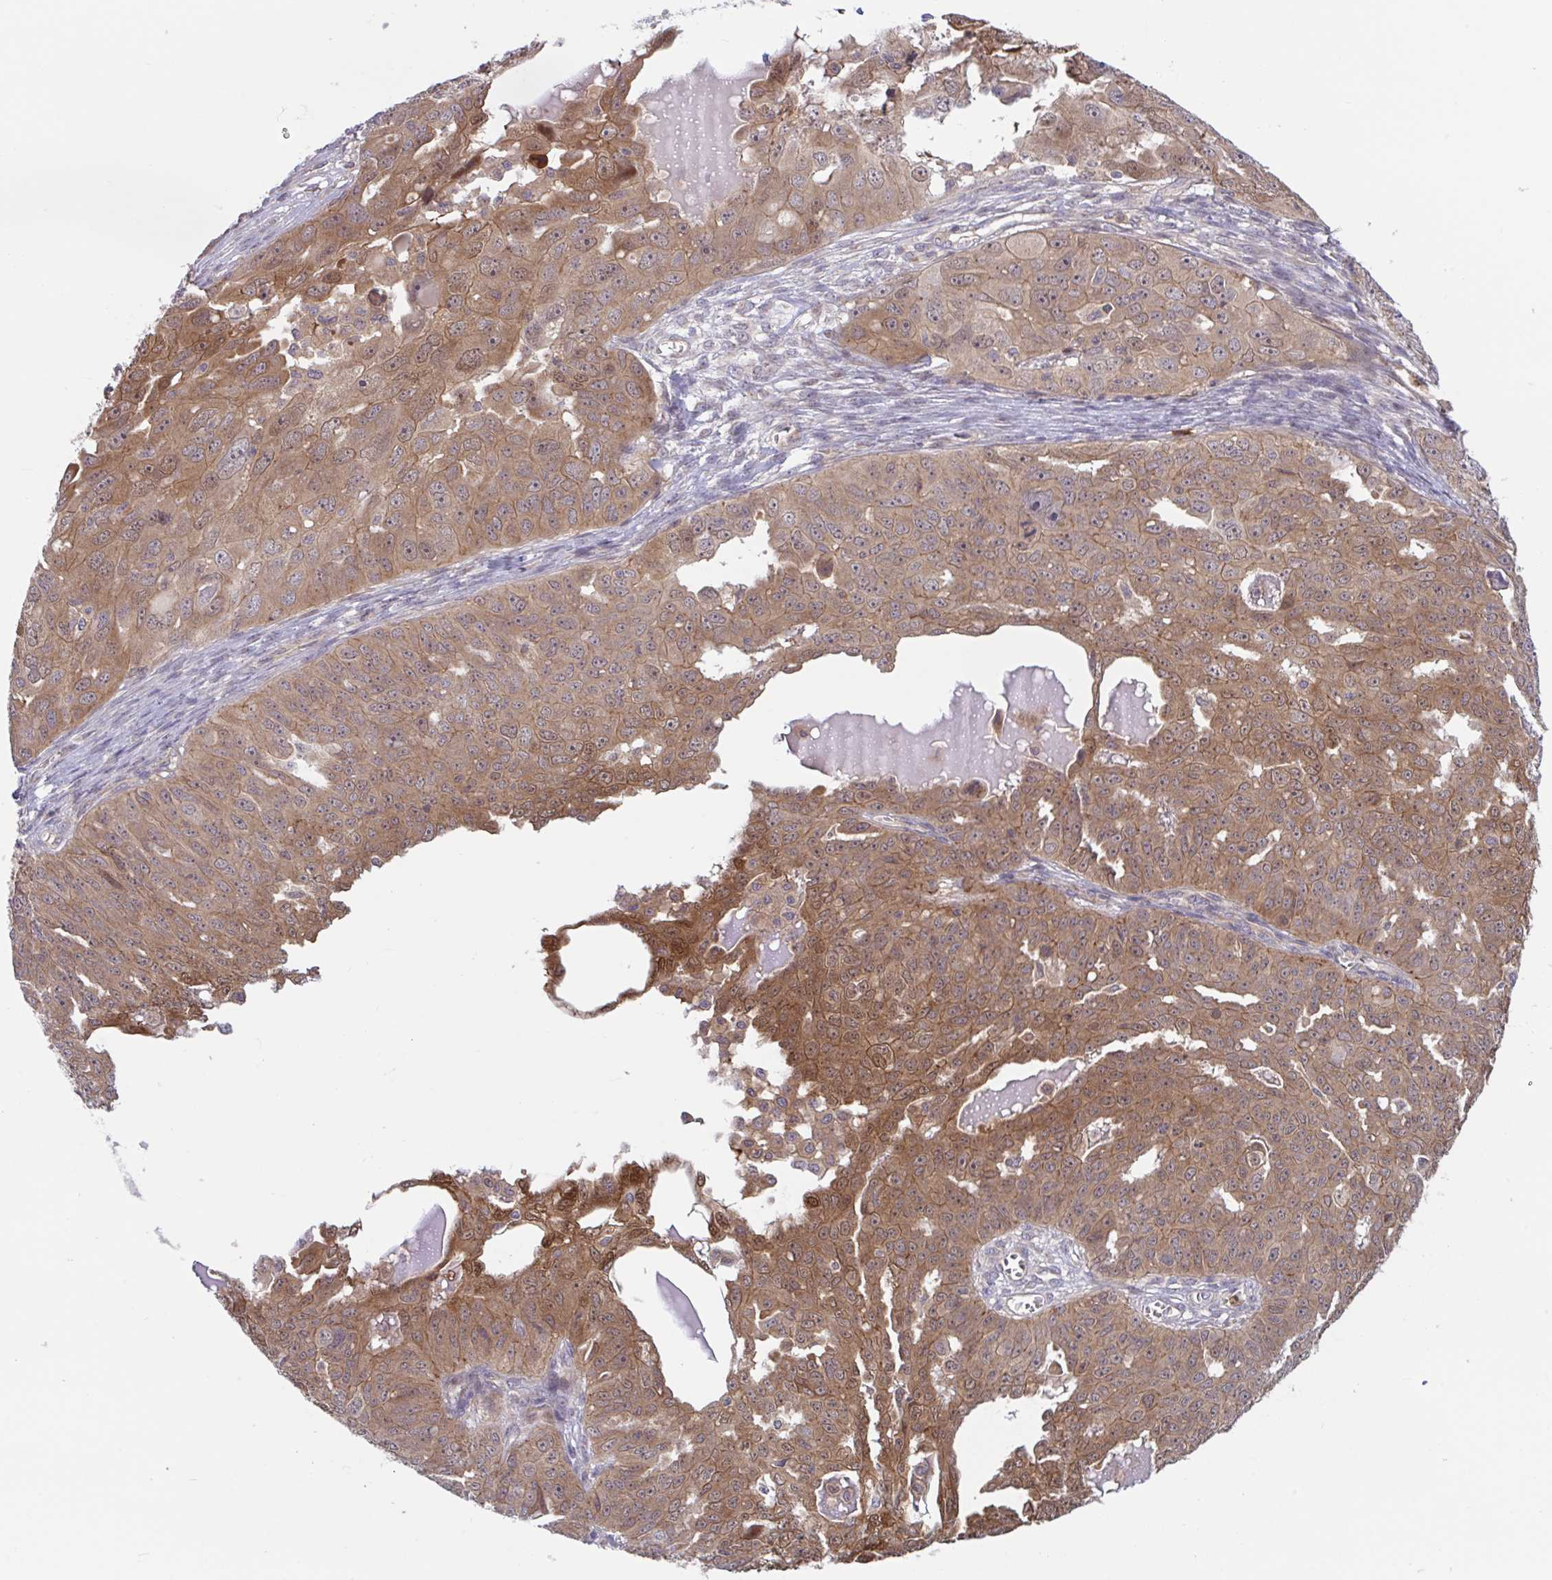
{"staining": {"intensity": "moderate", "quantity": ">75%", "location": "cytoplasmic/membranous,nuclear"}, "tissue": "ovarian cancer", "cell_type": "Tumor cells", "image_type": "cancer", "snomed": [{"axis": "morphology", "description": "Carcinoma, endometroid"}, {"axis": "topography", "description": "Ovary"}], "caption": "Immunohistochemistry (IHC) (DAB) staining of endometroid carcinoma (ovarian) displays moderate cytoplasmic/membranous and nuclear protein staining in approximately >75% of tumor cells. Using DAB (3,3'-diaminobenzidine) (brown) and hematoxylin (blue) stains, captured at high magnification using brightfield microscopy.", "gene": "LMNTD2", "patient": {"sex": "female", "age": 70}}